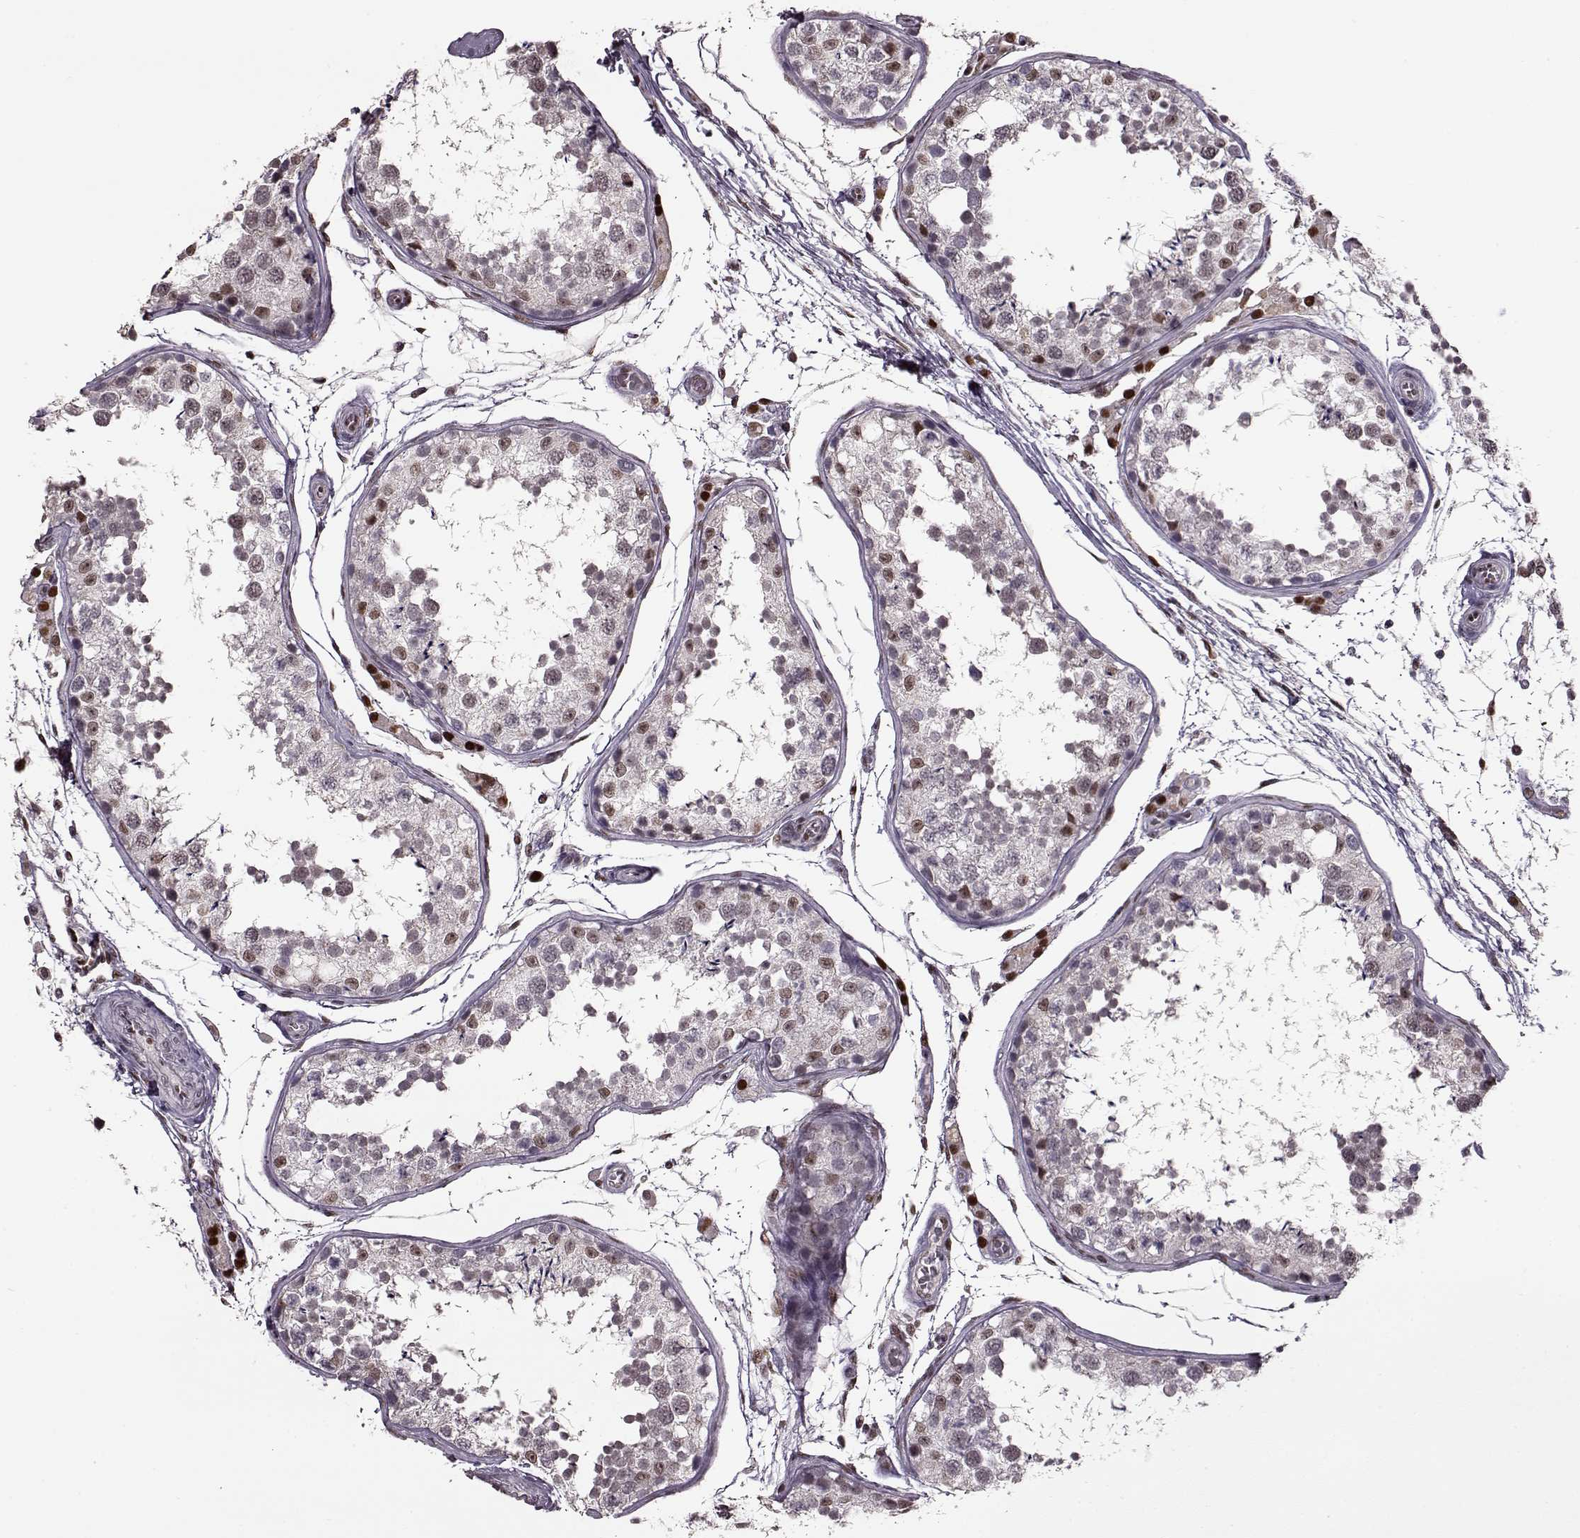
{"staining": {"intensity": "weak", "quantity": "<25%", "location": "nuclear"}, "tissue": "testis", "cell_type": "Cells in seminiferous ducts", "image_type": "normal", "snomed": [{"axis": "morphology", "description": "Normal tissue, NOS"}, {"axis": "topography", "description": "Testis"}], "caption": "IHC micrograph of normal testis stained for a protein (brown), which displays no staining in cells in seminiferous ducts.", "gene": "FTO", "patient": {"sex": "male", "age": 29}}